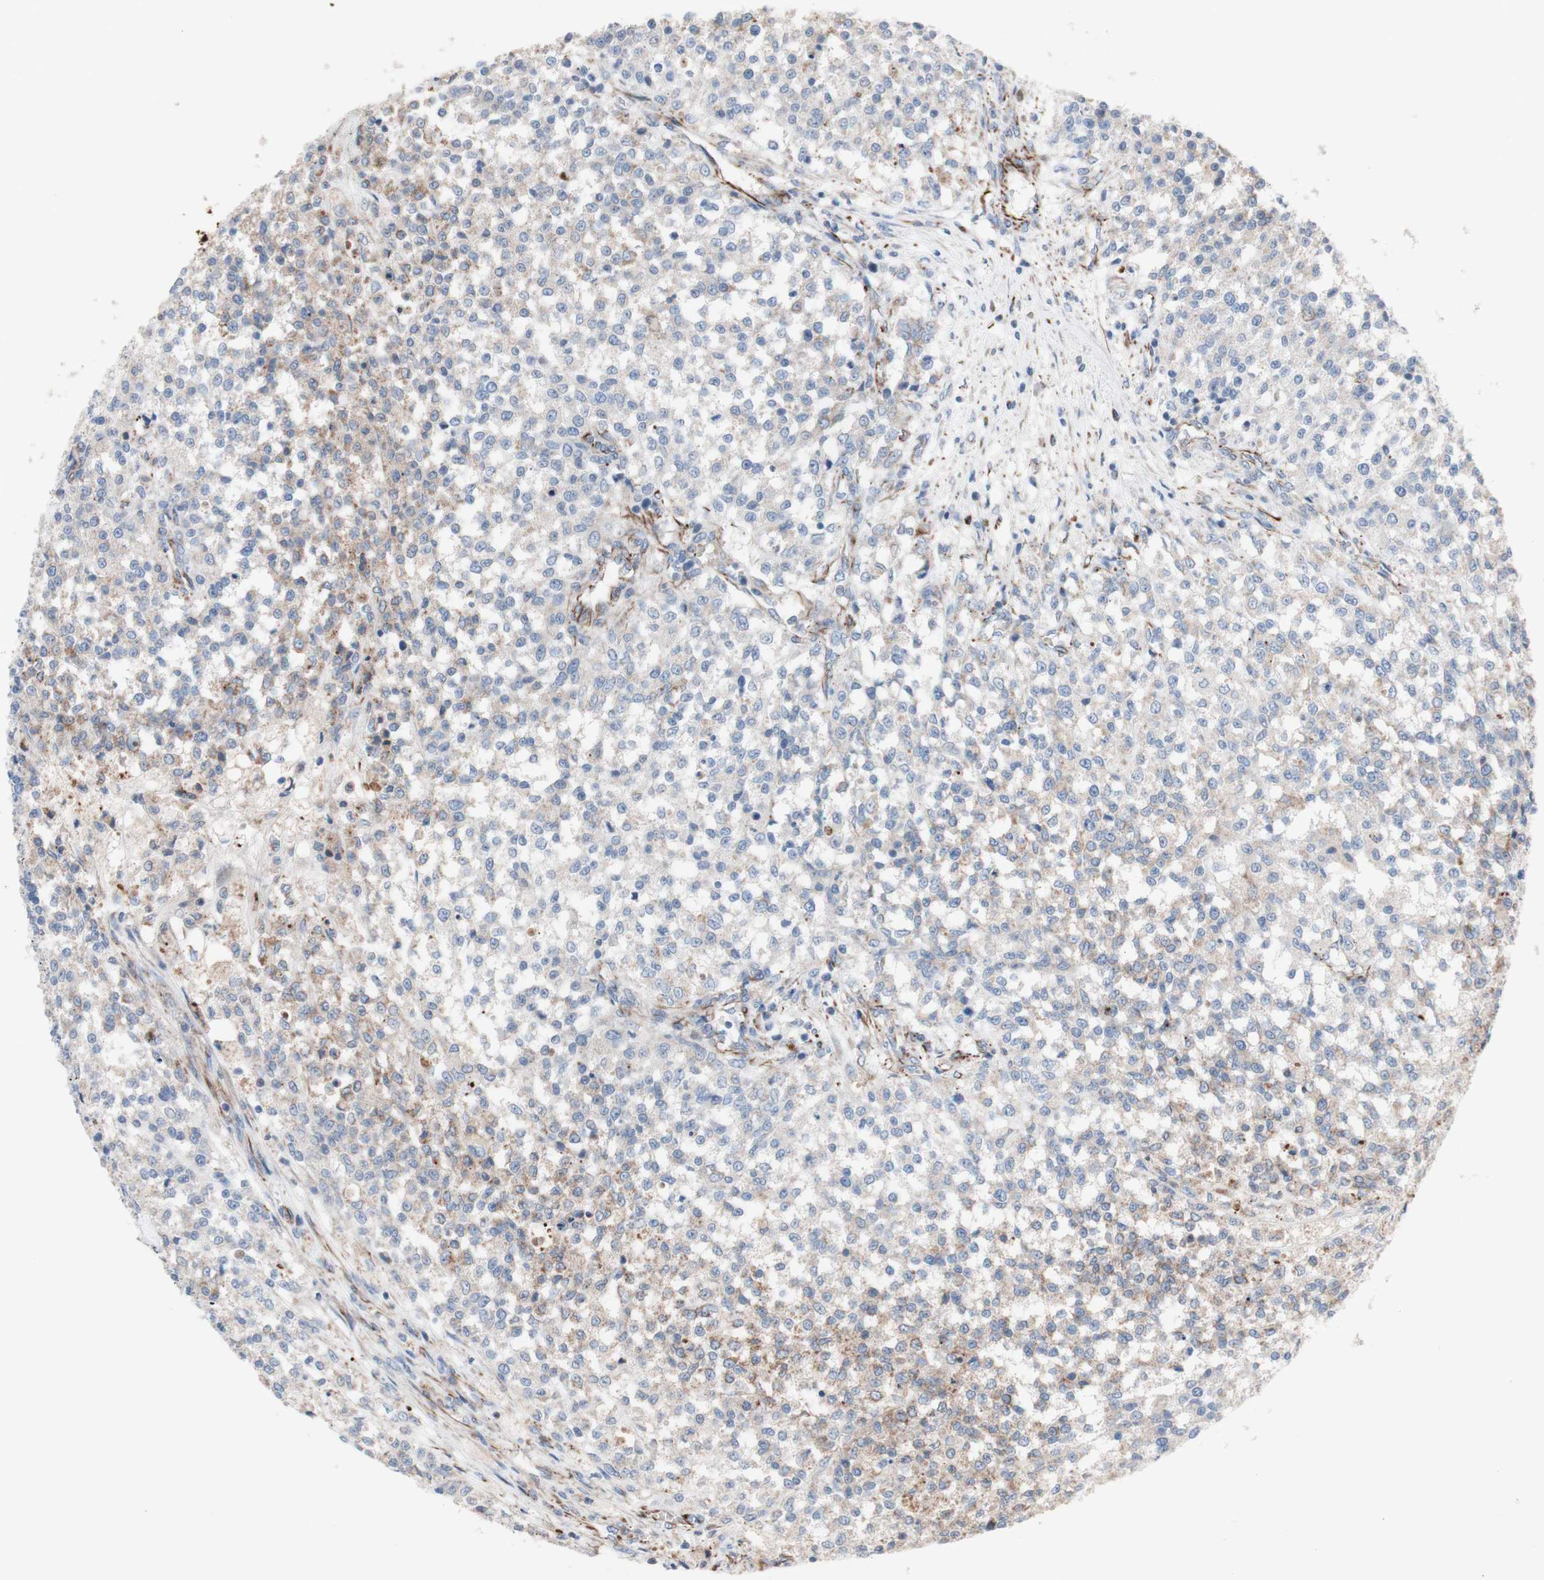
{"staining": {"intensity": "weak", "quantity": "<25%", "location": "cytoplasmic/membranous"}, "tissue": "testis cancer", "cell_type": "Tumor cells", "image_type": "cancer", "snomed": [{"axis": "morphology", "description": "Seminoma, NOS"}, {"axis": "topography", "description": "Testis"}], "caption": "Immunohistochemistry (IHC) of human testis cancer exhibits no expression in tumor cells.", "gene": "AGPAT5", "patient": {"sex": "male", "age": 59}}